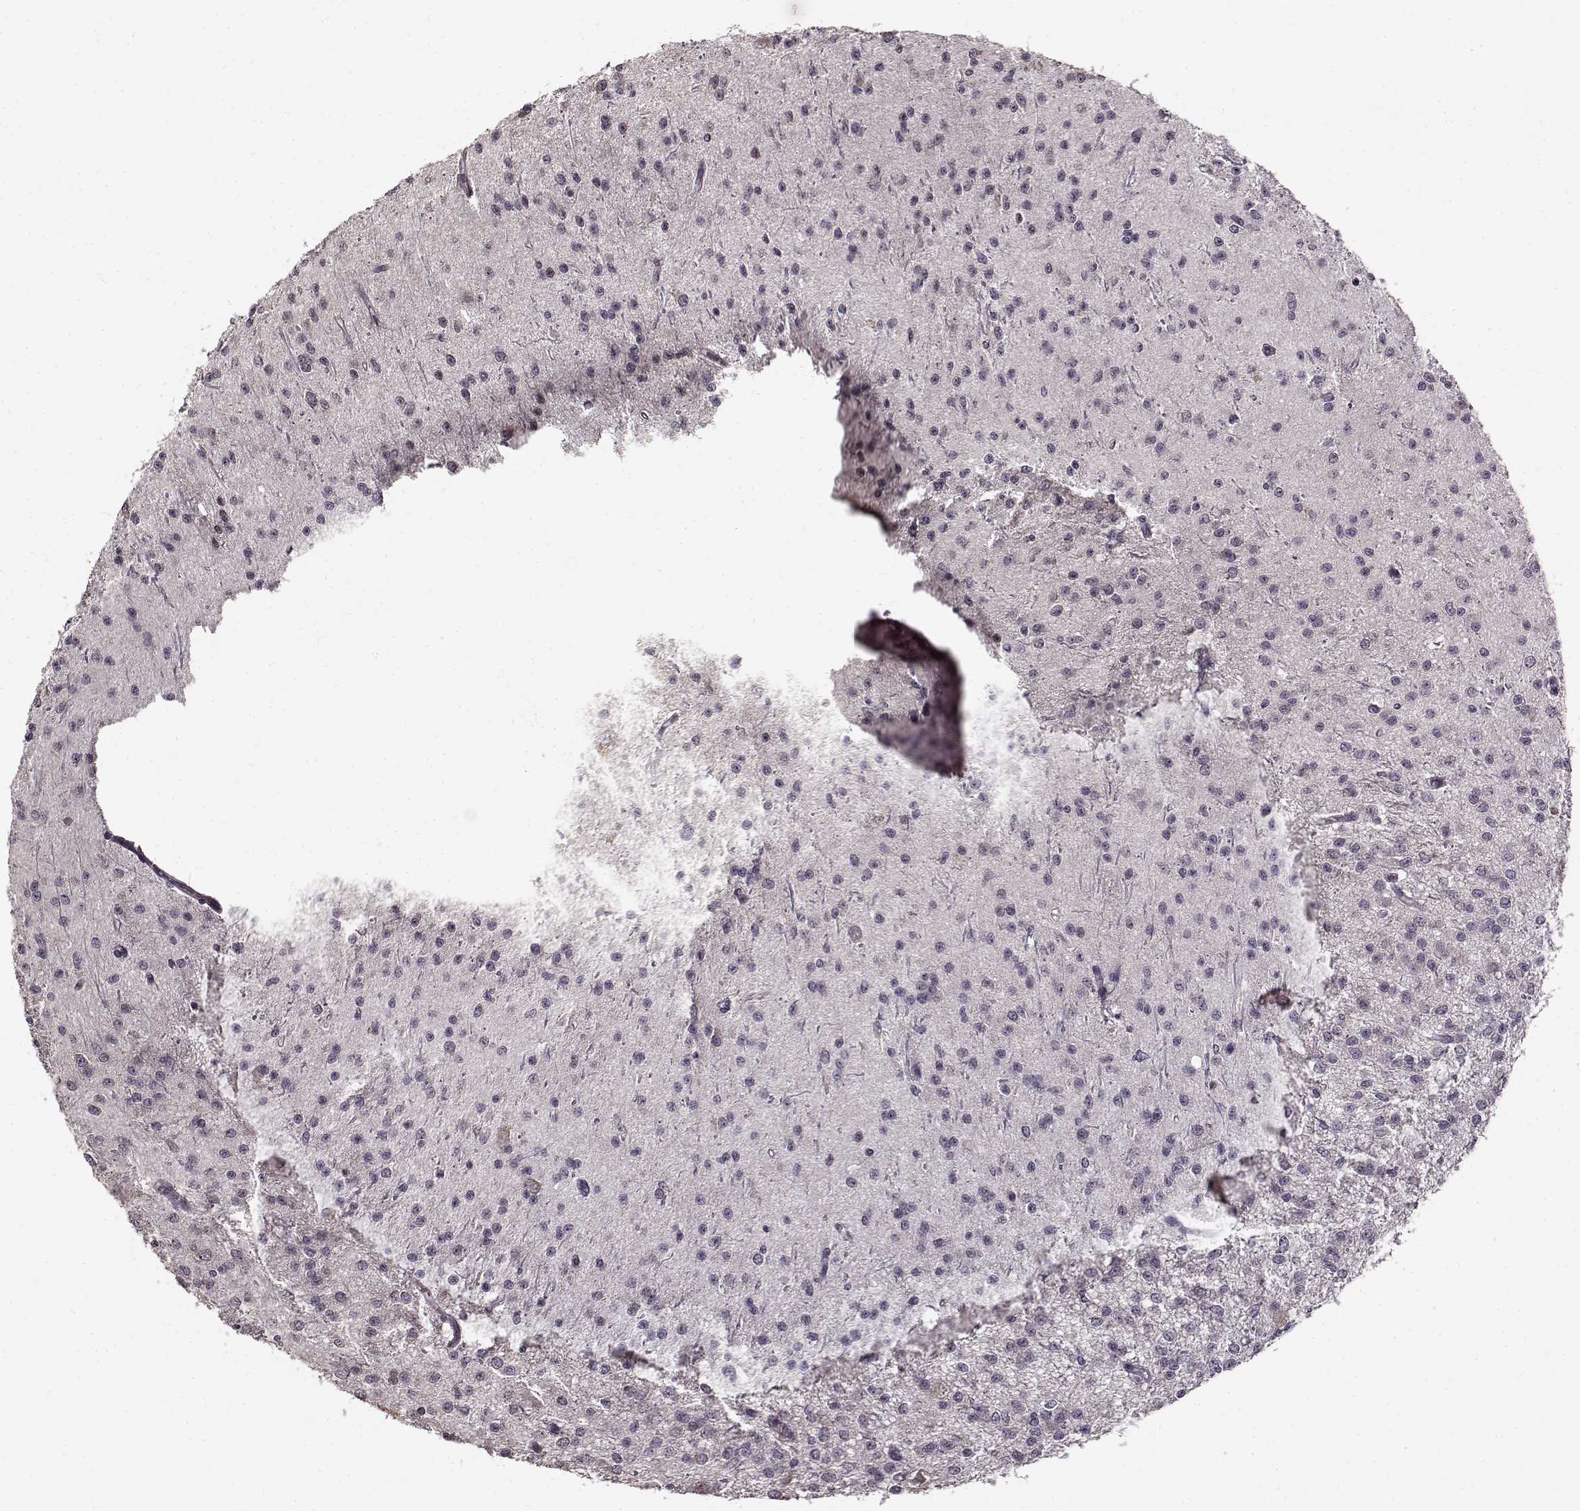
{"staining": {"intensity": "negative", "quantity": "none", "location": "none"}, "tissue": "glioma", "cell_type": "Tumor cells", "image_type": "cancer", "snomed": [{"axis": "morphology", "description": "Glioma, malignant, Low grade"}, {"axis": "topography", "description": "Brain"}], "caption": "Immunohistochemistry photomicrograph of glioma stained for a protein (brown), which shows no expression in tumor cells.", "gene": "FSHB", "patient": {"sex": "male", "age": 27}}